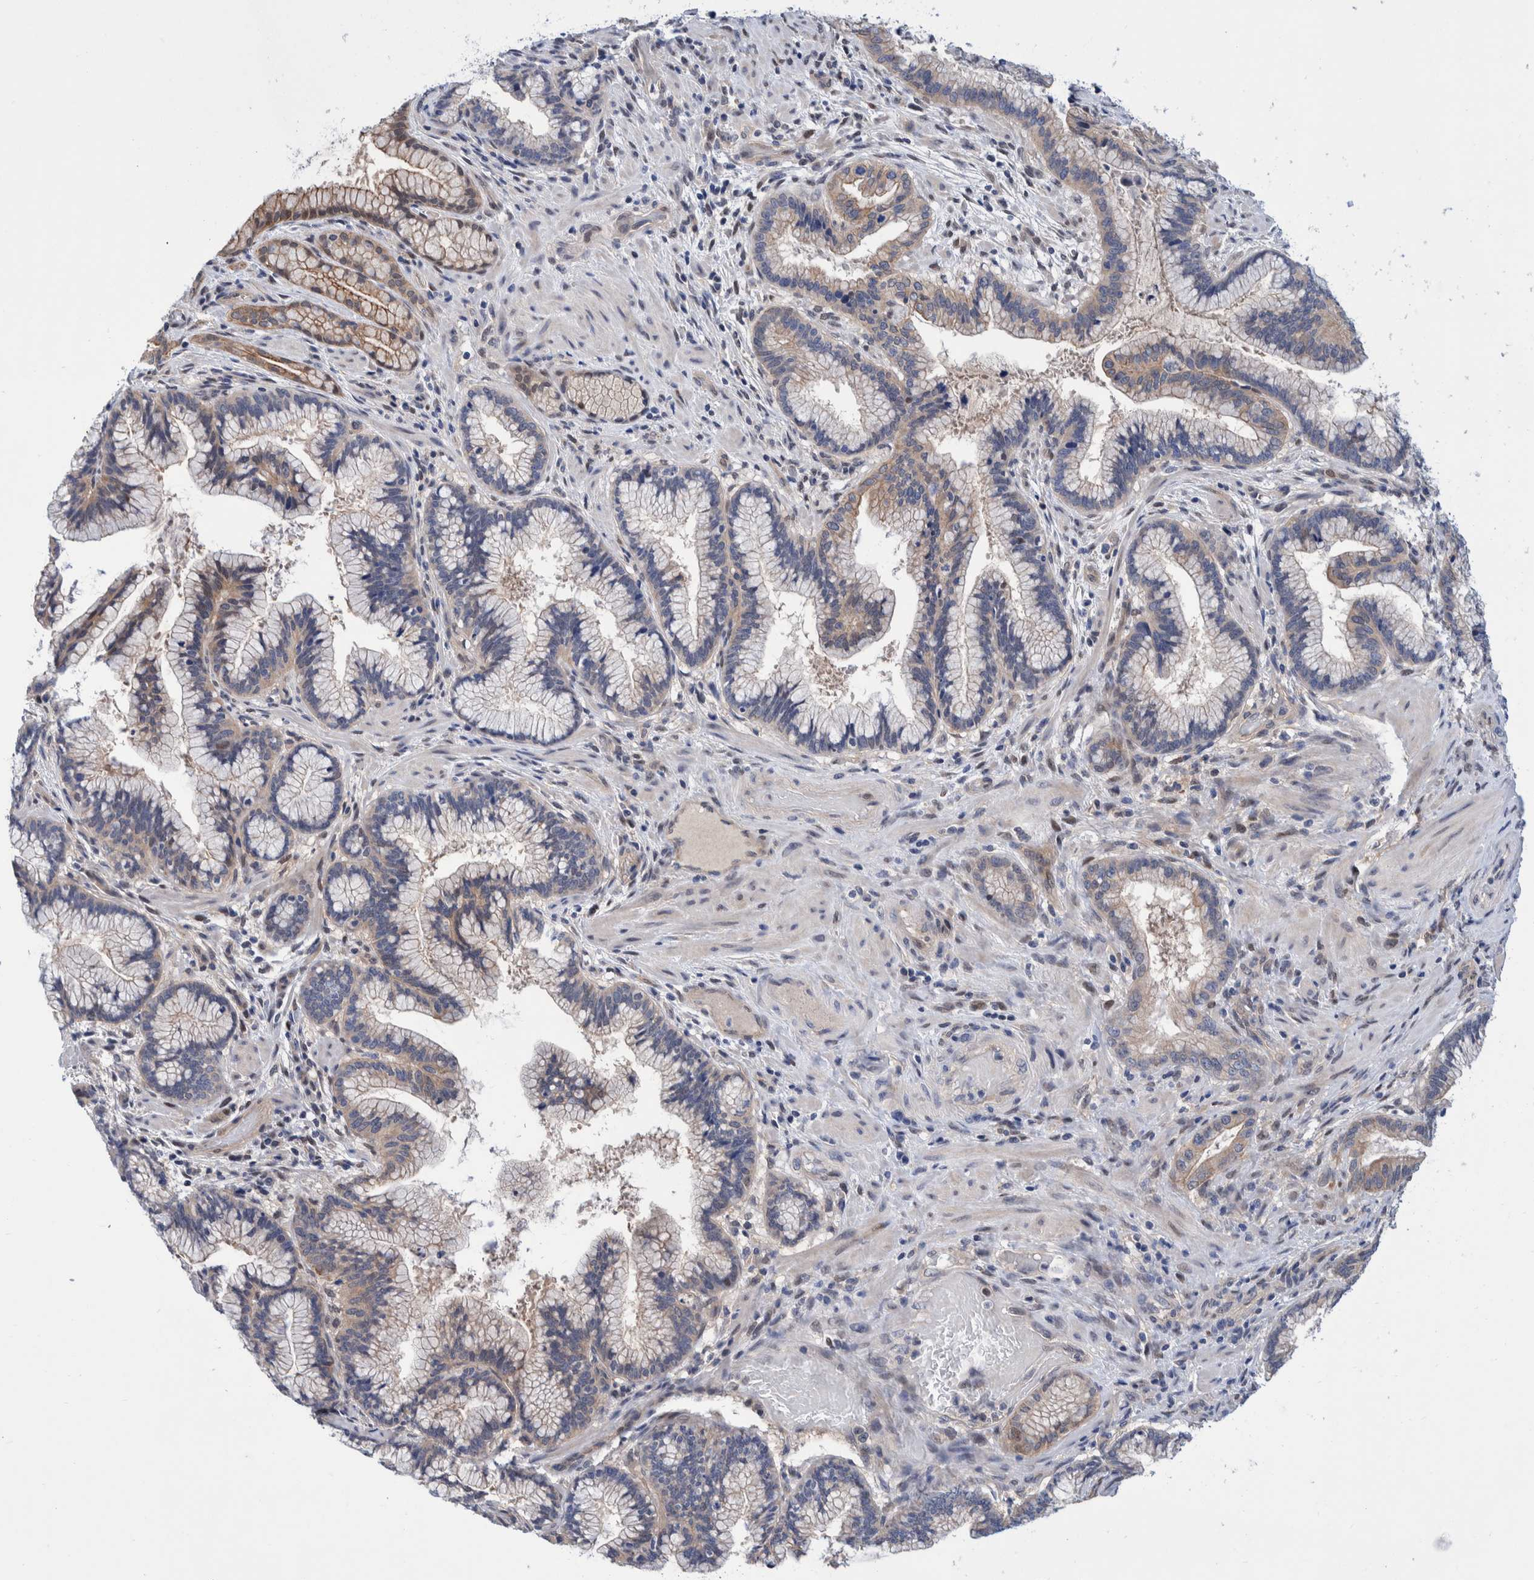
{"staining": {"intensity": "weak", "quantity": "<25%", "location": "cytoplasmic/membranous"}, "tissue": "pancreatic cancer", "cell_type": "Tumor cells", "image_type": "cancer", "snomed": [{"axis": "morphology", "description": "Adenocarcinoma, NOS"}, {"axis": "topography", "description": "Pancreas"}], "caption": "An image of pancreatic cancer stained for a protein shows no brown staining in tumor cells.", "gene": "PFAS", "patient": {"sex": "female", "age": 64}}